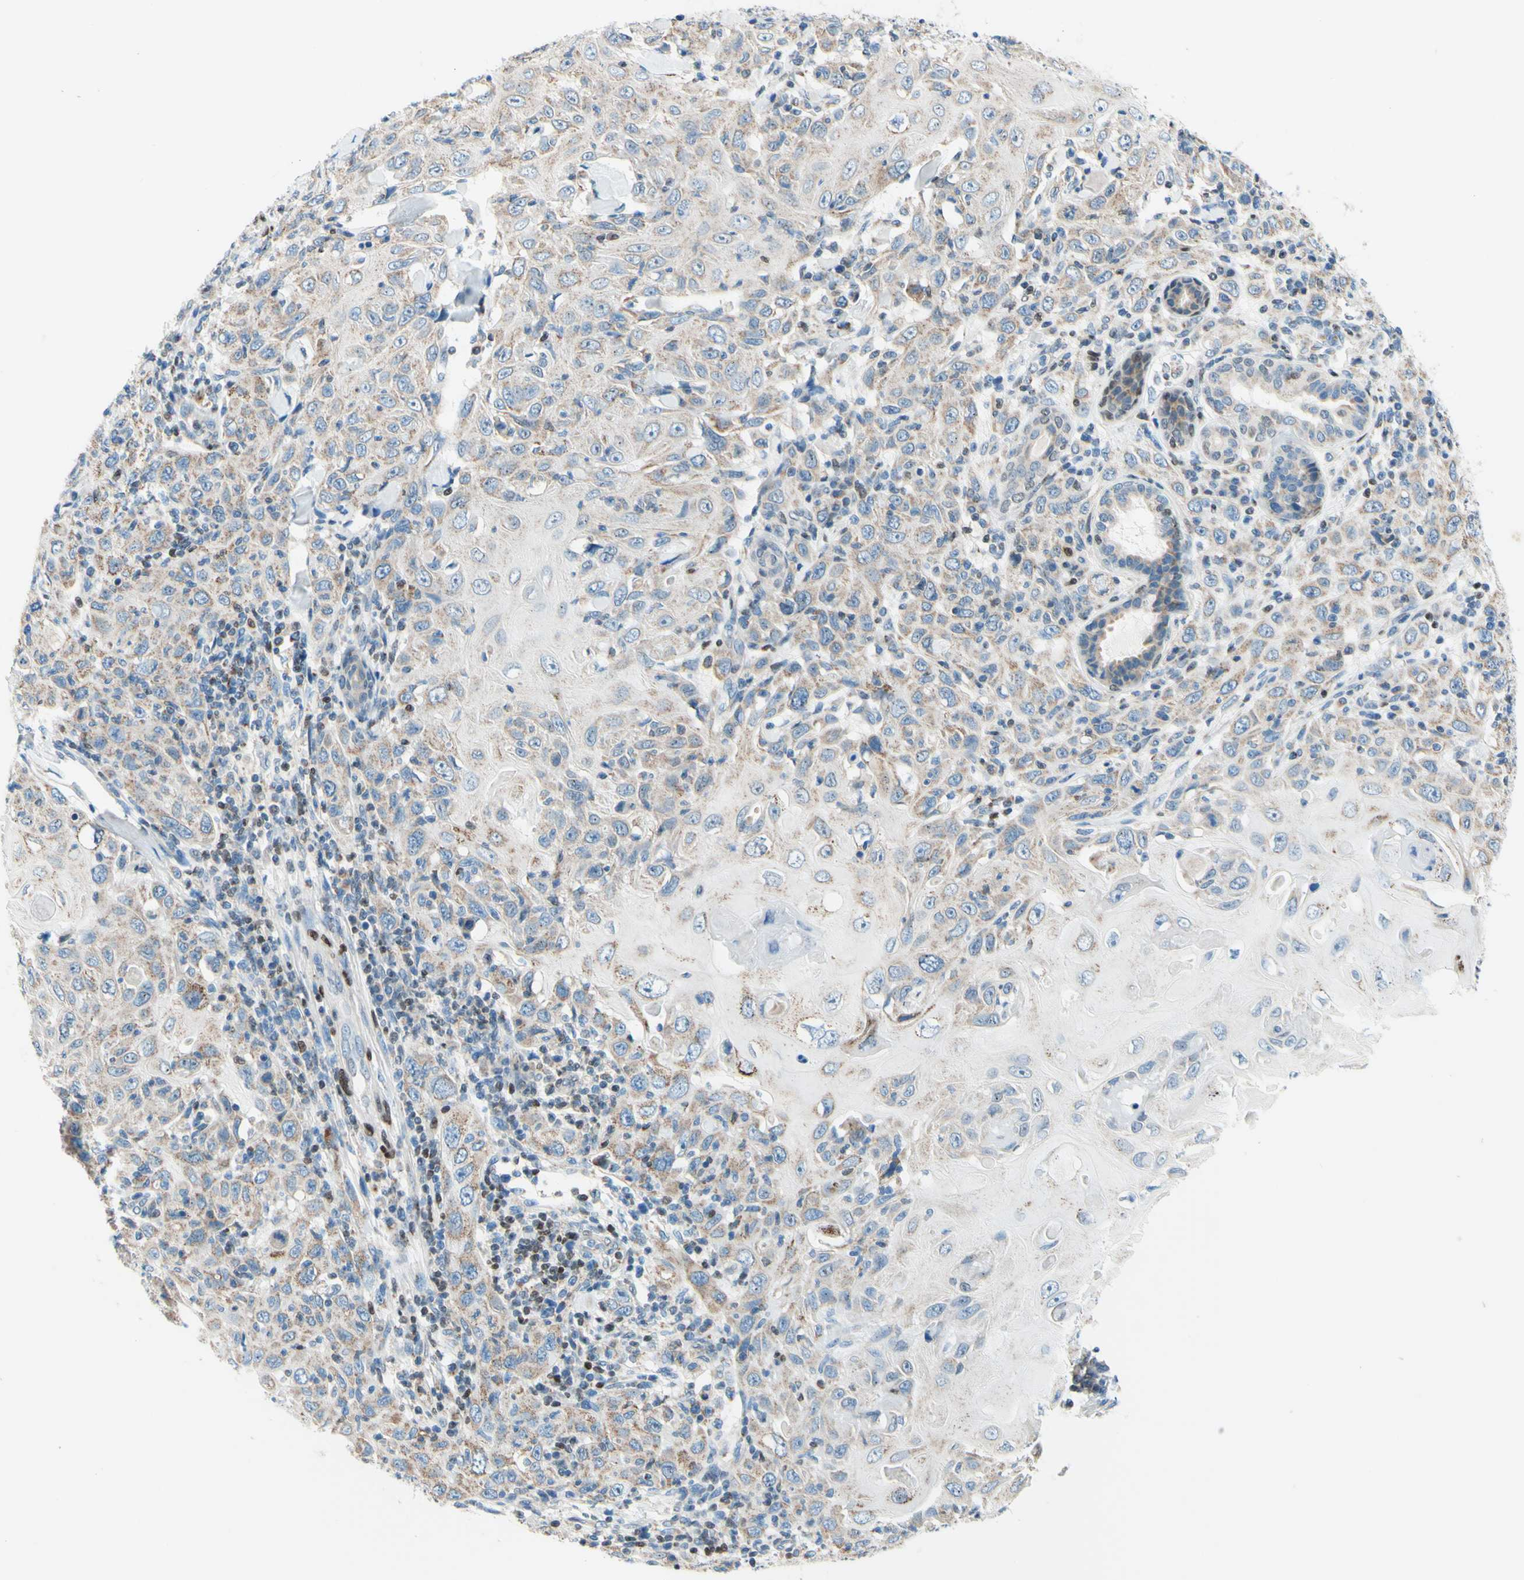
{"staining": {"intensity": "weak", "quantity": ">75%", "location": "cytoplasmic/membranous"}, "tissue": "skin cancer", "cell_type": "Tumor cells", "image_type": "cancer", "snomed": [{"axis": "morphology", "description": "Squamous cell carcinoma, NOS"}, {"axis": "topography", "description": "Skin"}], "caption": "Brown immunohistochemical staining in skin cancer (squamous cell carcinoma) demonstrates weak cytoplasmic/membranous positivity in about >75% of tumor cells. (Stains: DAB in brown, nuclei in blue, Microscopy: brightfield microscopy at high magnification).", "gene": "CBX7", "patient": {"sex": "female", "age": 88}}